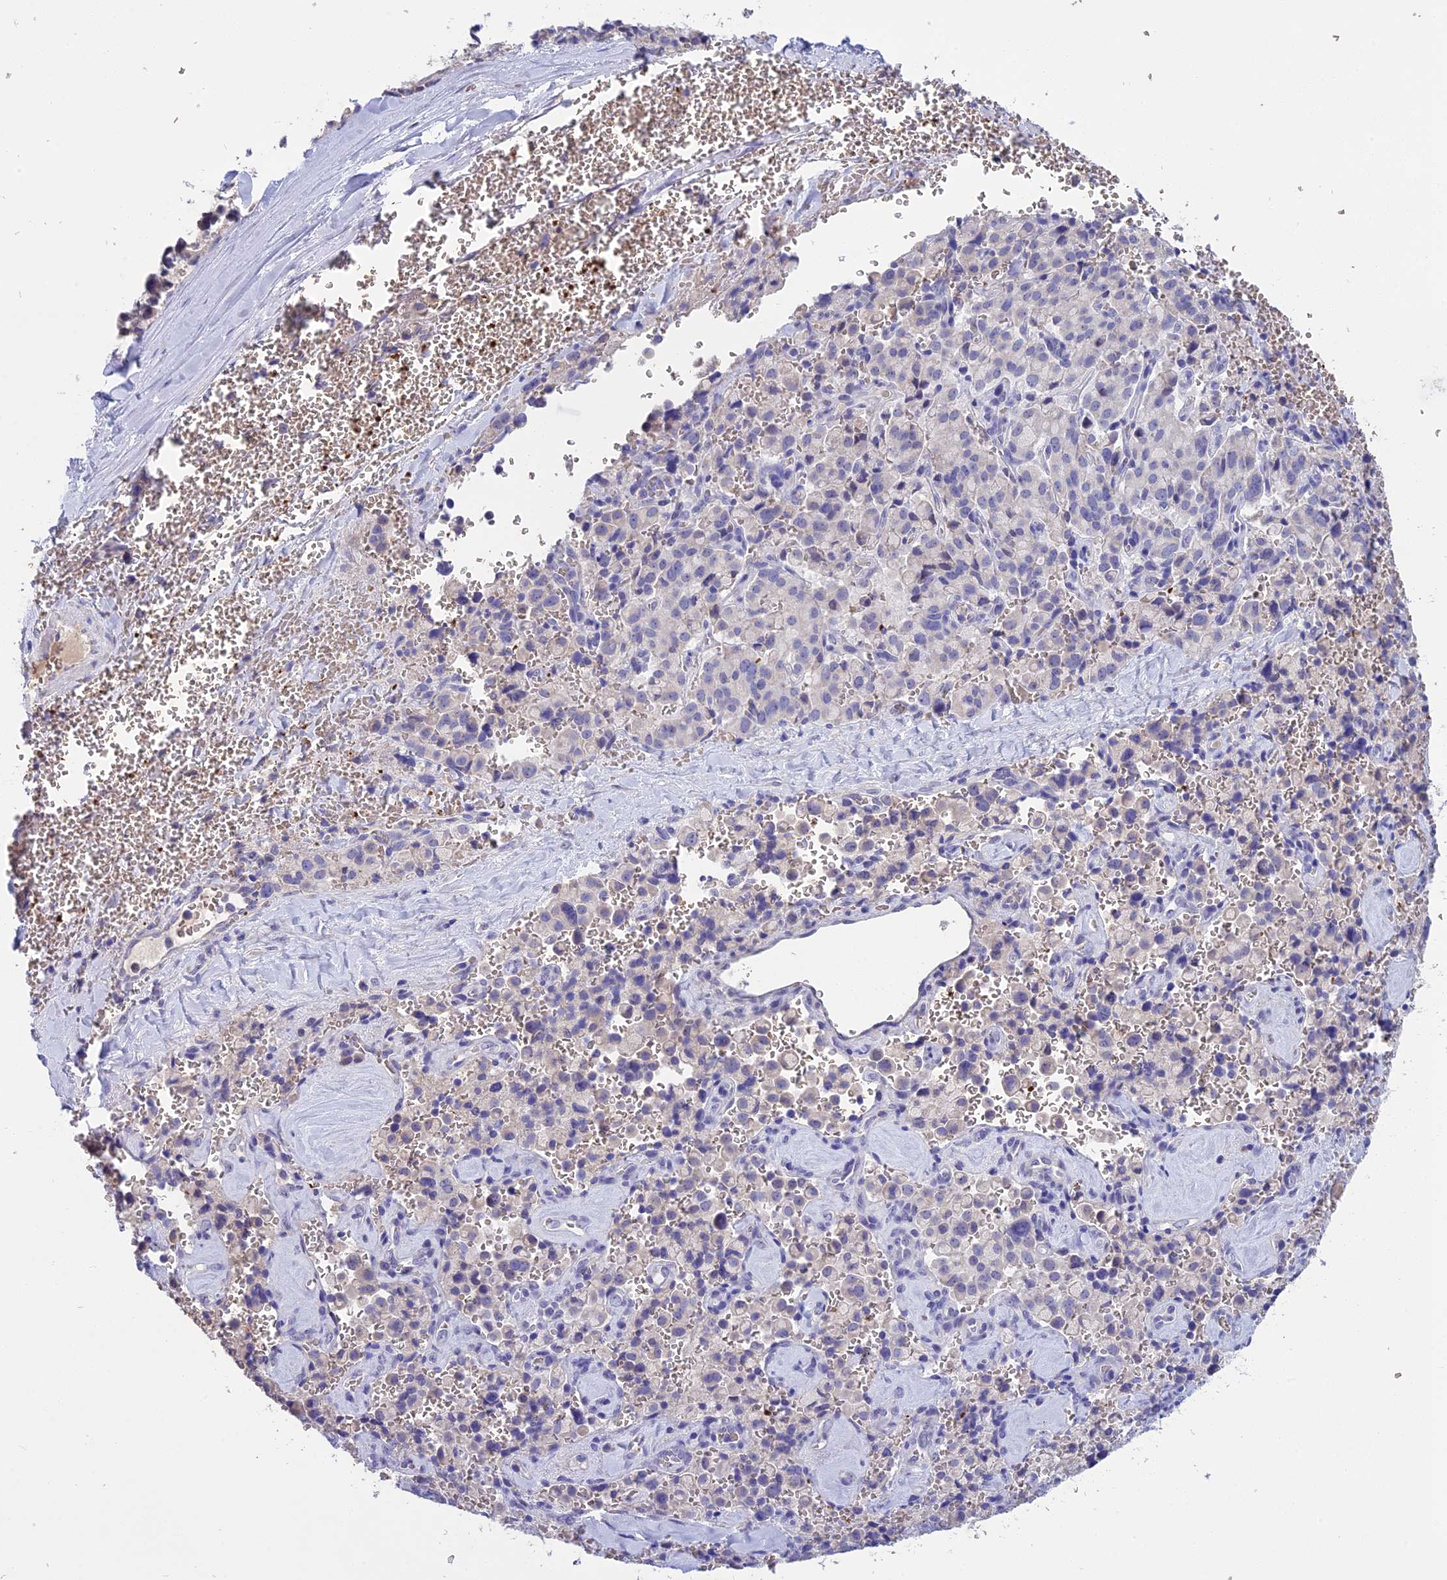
{"staining": {"intensity": "negative", "quantity": "none", "location": "none"}, "tissue": "pancreatic cancer", "cell_type": "Tumor cells", "image_type": "cancer", "snomed": [{"axis": "morphology", "description": "Adenocarcinoma, NOS"}, {"axis": "topography", "description": "Pancreas"}], "caption": "This is an immunohistochemistry photomicrograph of human pancreatic cancer (adenocarcinoma). There is no staining in tumor cells.", "gene": "KNOP1", "patient": {"sex": "male", "age": 65}}